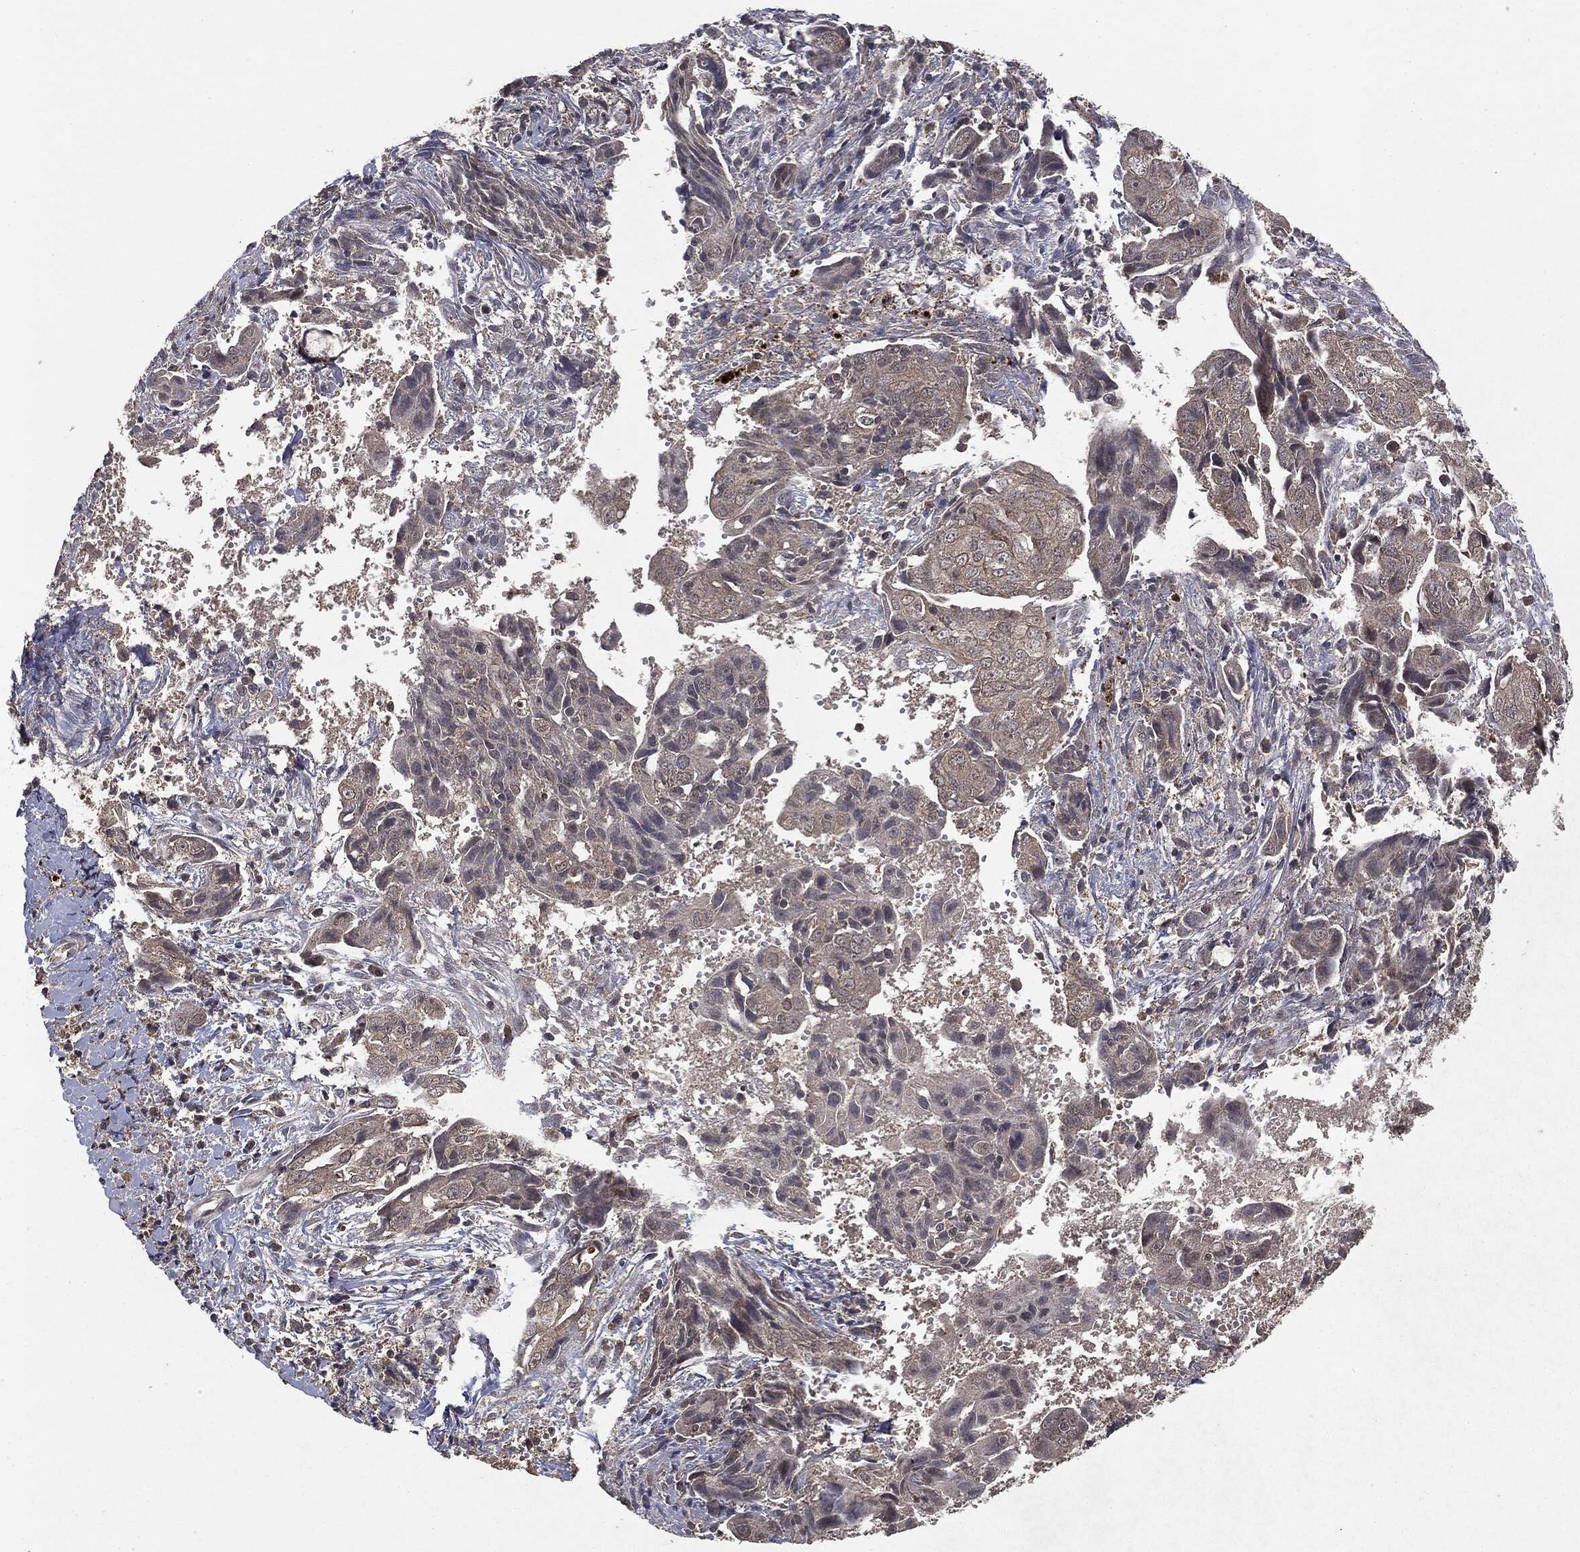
{"staining": {"intensity": "negative", "quantity": "none", "location": "none"}, "tissue": "ovarian cancer", "cell_type": "Tumor cells", "image_type": "cancer", "snomed": [{"axis": "morphology", "description": "Carcinoma, endometroid"}, {"axis": "topography", "description": "Ovary"}], "caption": "High magnification brightfield microscopy of ovarian endometroid carcinoma stained with DAB (3,3'-diaminobenzidine) (brown) and counterstained with hematoxylin (blue): tumor cells show no significant staining.", "gene": "MTOR", "patient": {"sex": "female", "age": 70}}